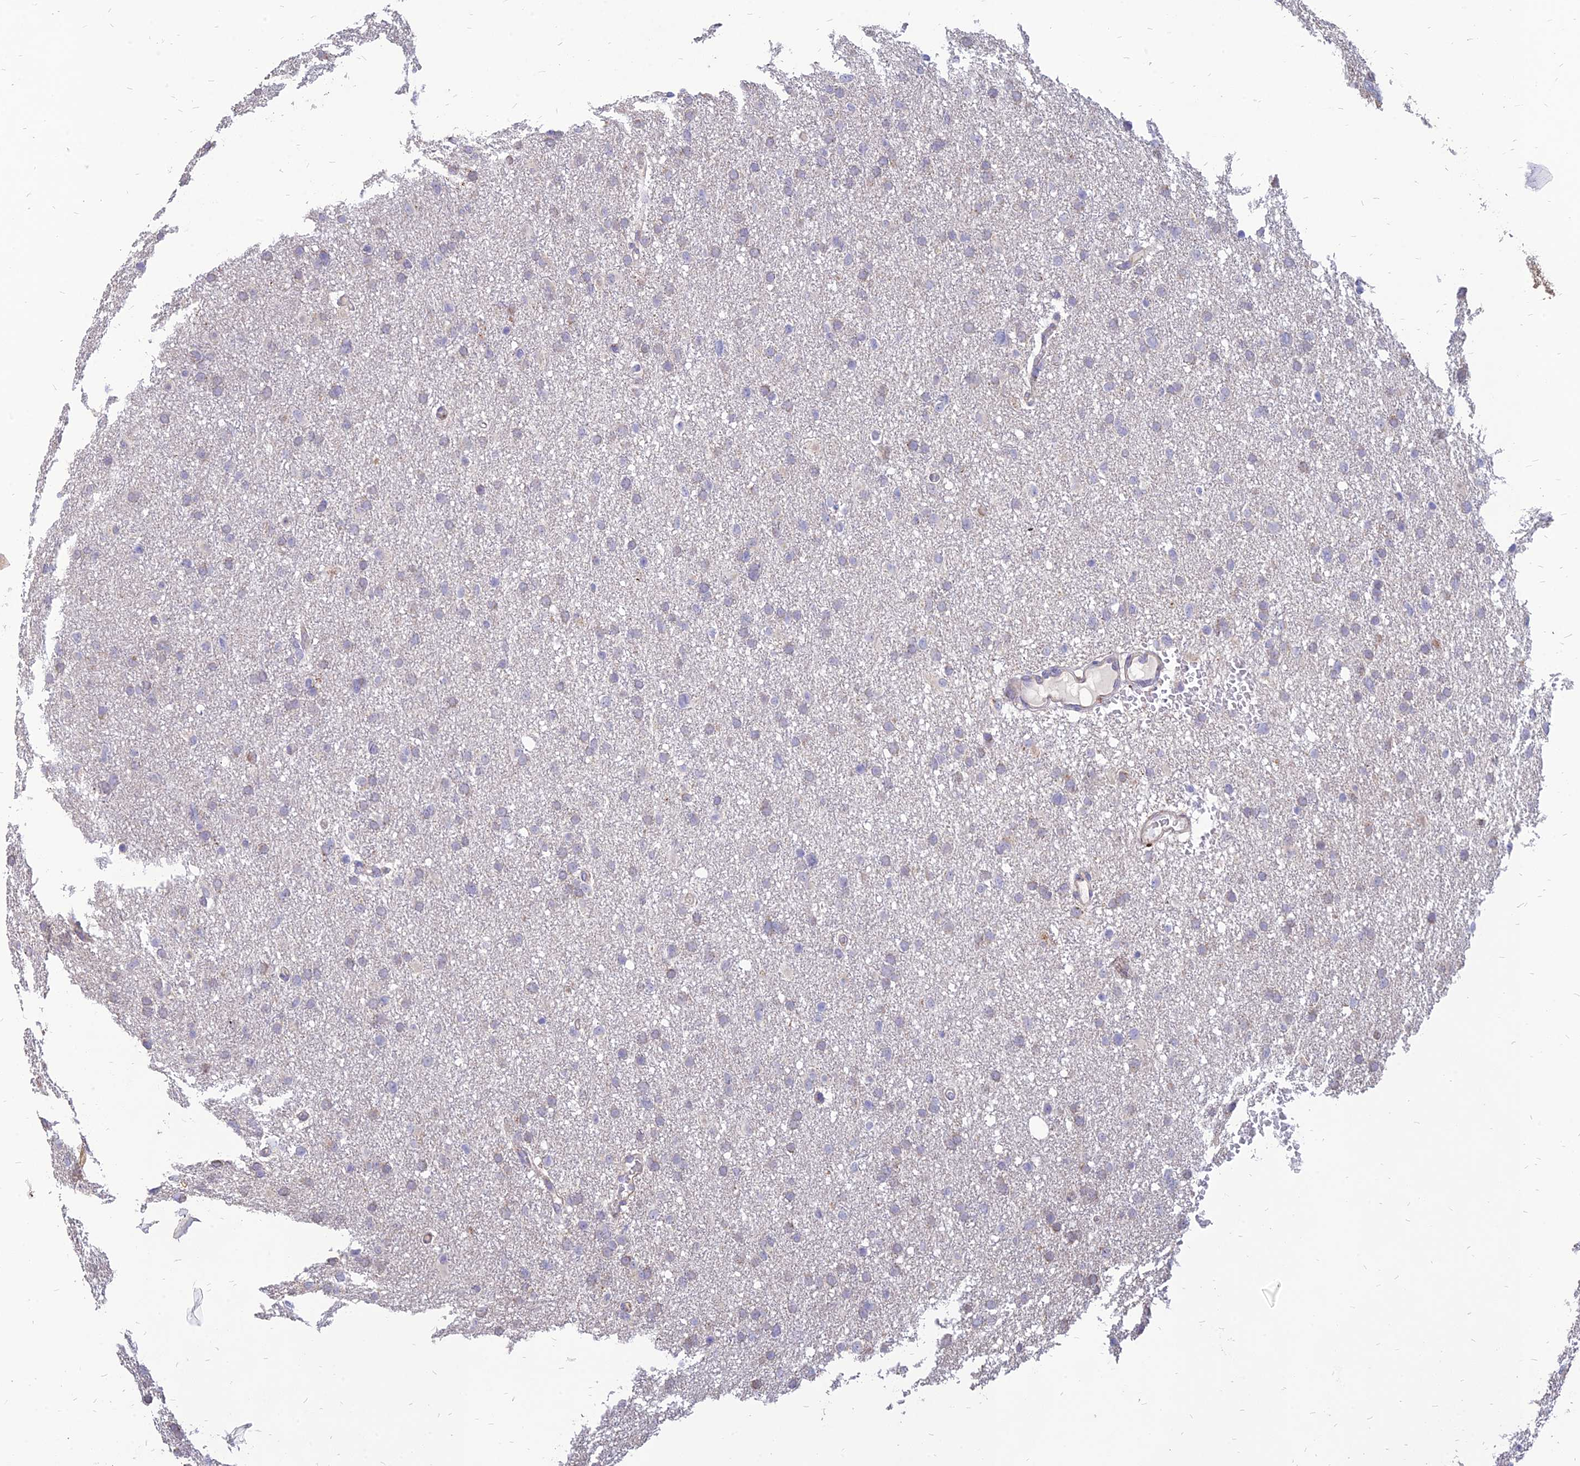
{"staining": {"intensity": "negative", "quantity": "none", "location": "none"}, "tissue": "glioma", "cell_type": "Tumor cells", "image_type": "cancer", "snomed": [{"axis": "morphology", "description": "Glioma, malignant, High grade"}, {"axis": "topography", "description": "Cerebral cortex"}], "caption": "DAB immunohistochemical staining of malignant glioma (high-grade) shows no significant expression in tumor cells.", "gene": "ST3GAL6", "patient": {"sex": "female", "age": 36}}